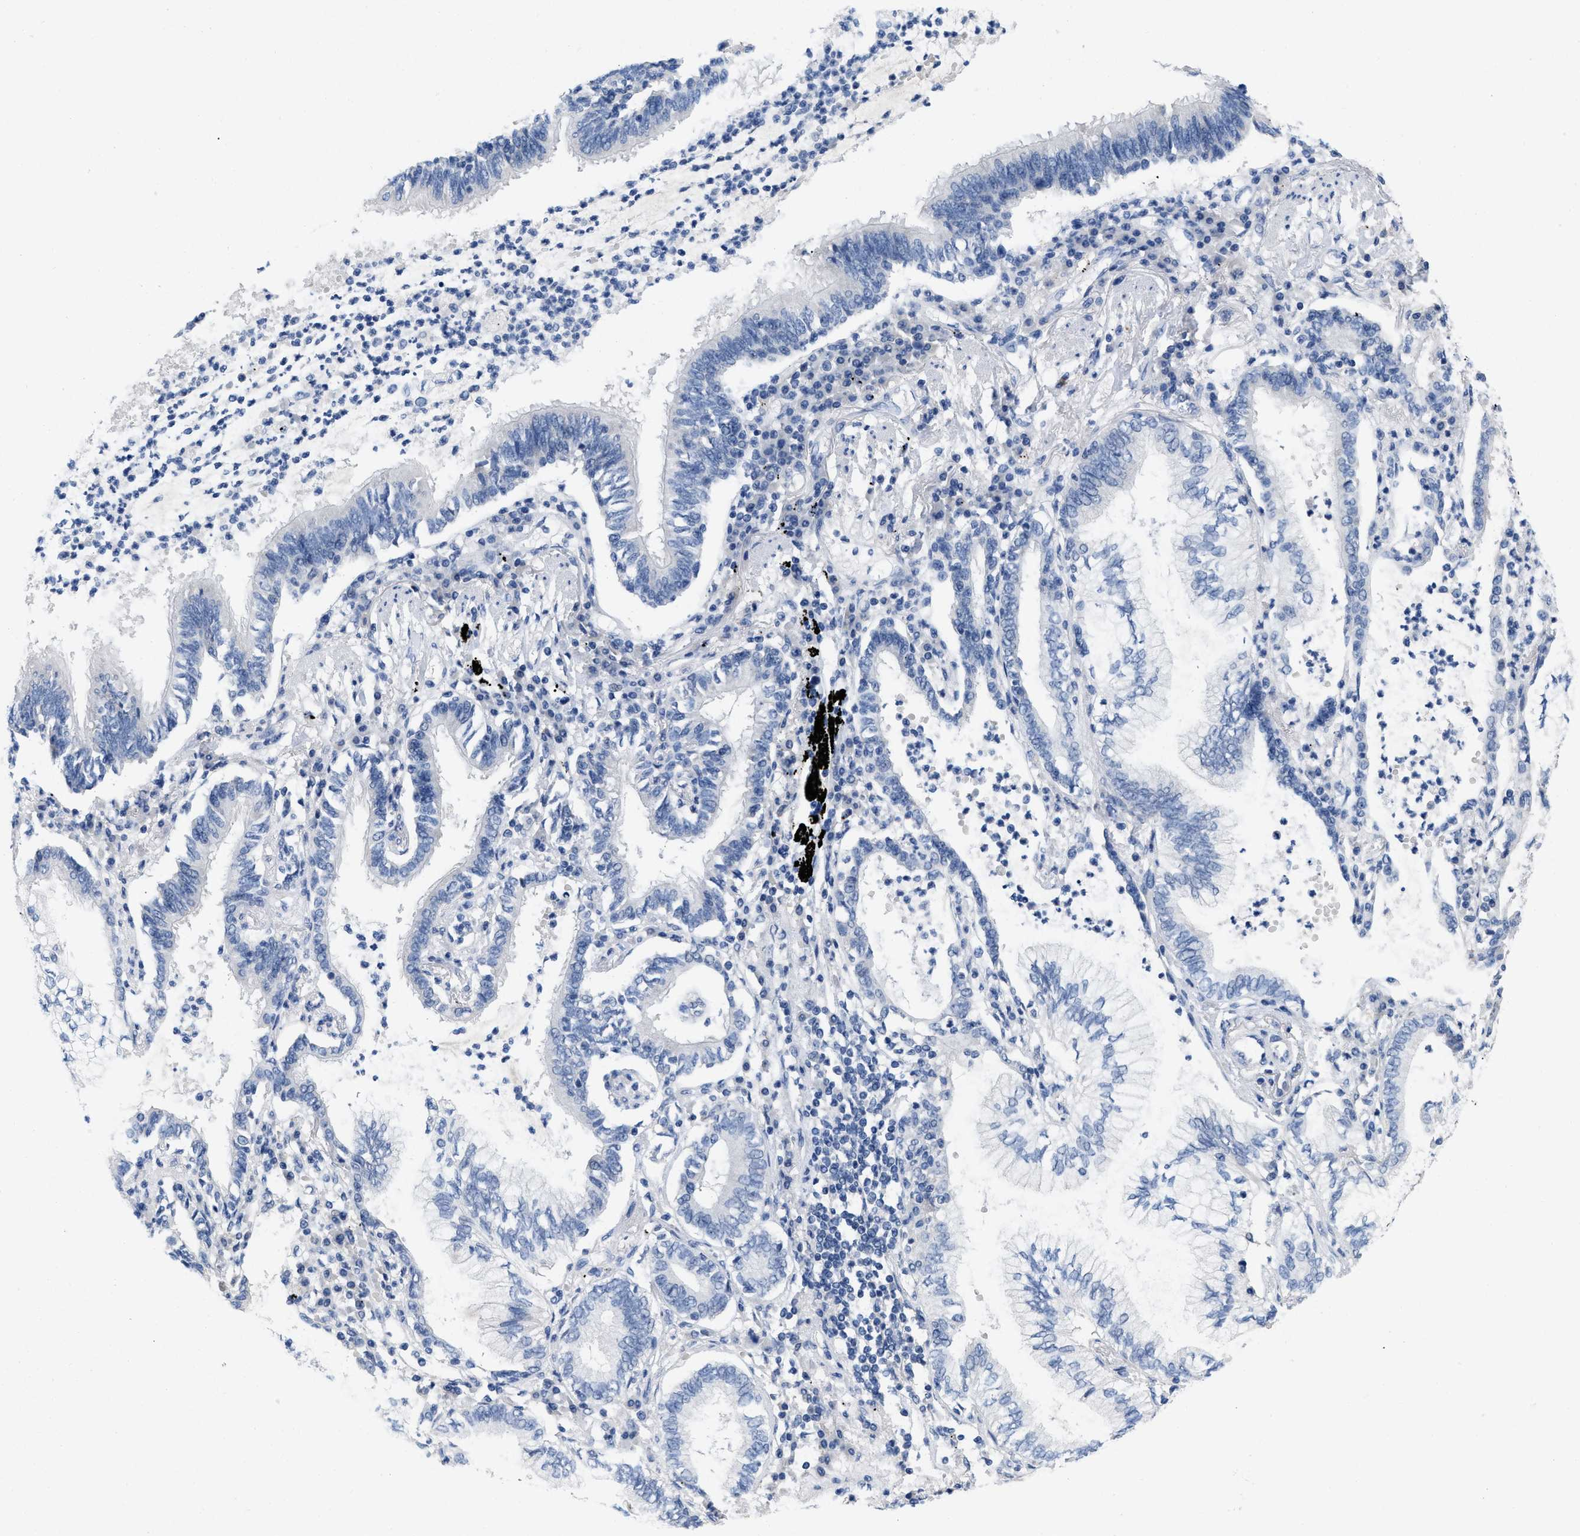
{"staining": {"intensity": "negative", "quantity": "none", "location": "none"}, "tissue": "lung cancer", "cell_type": "Tumor cells", "image_type": "cancer", "snomed": [{"axis": "morphology", "description": "Normal tissue, NOS"}, {"axis": "morphology", "description": "Adenocarcinoma, NOS"}, {"axis": "topography", "description": "Bronchus"}, {"axis": "topography", "description": "Lung"}], "caption": "This is an immunohistochemistry micrograph of human lung cancer. There is no positivity in tumor cells.", "gene": "PYY", "patient": {"sex": "female", "age": 70}}